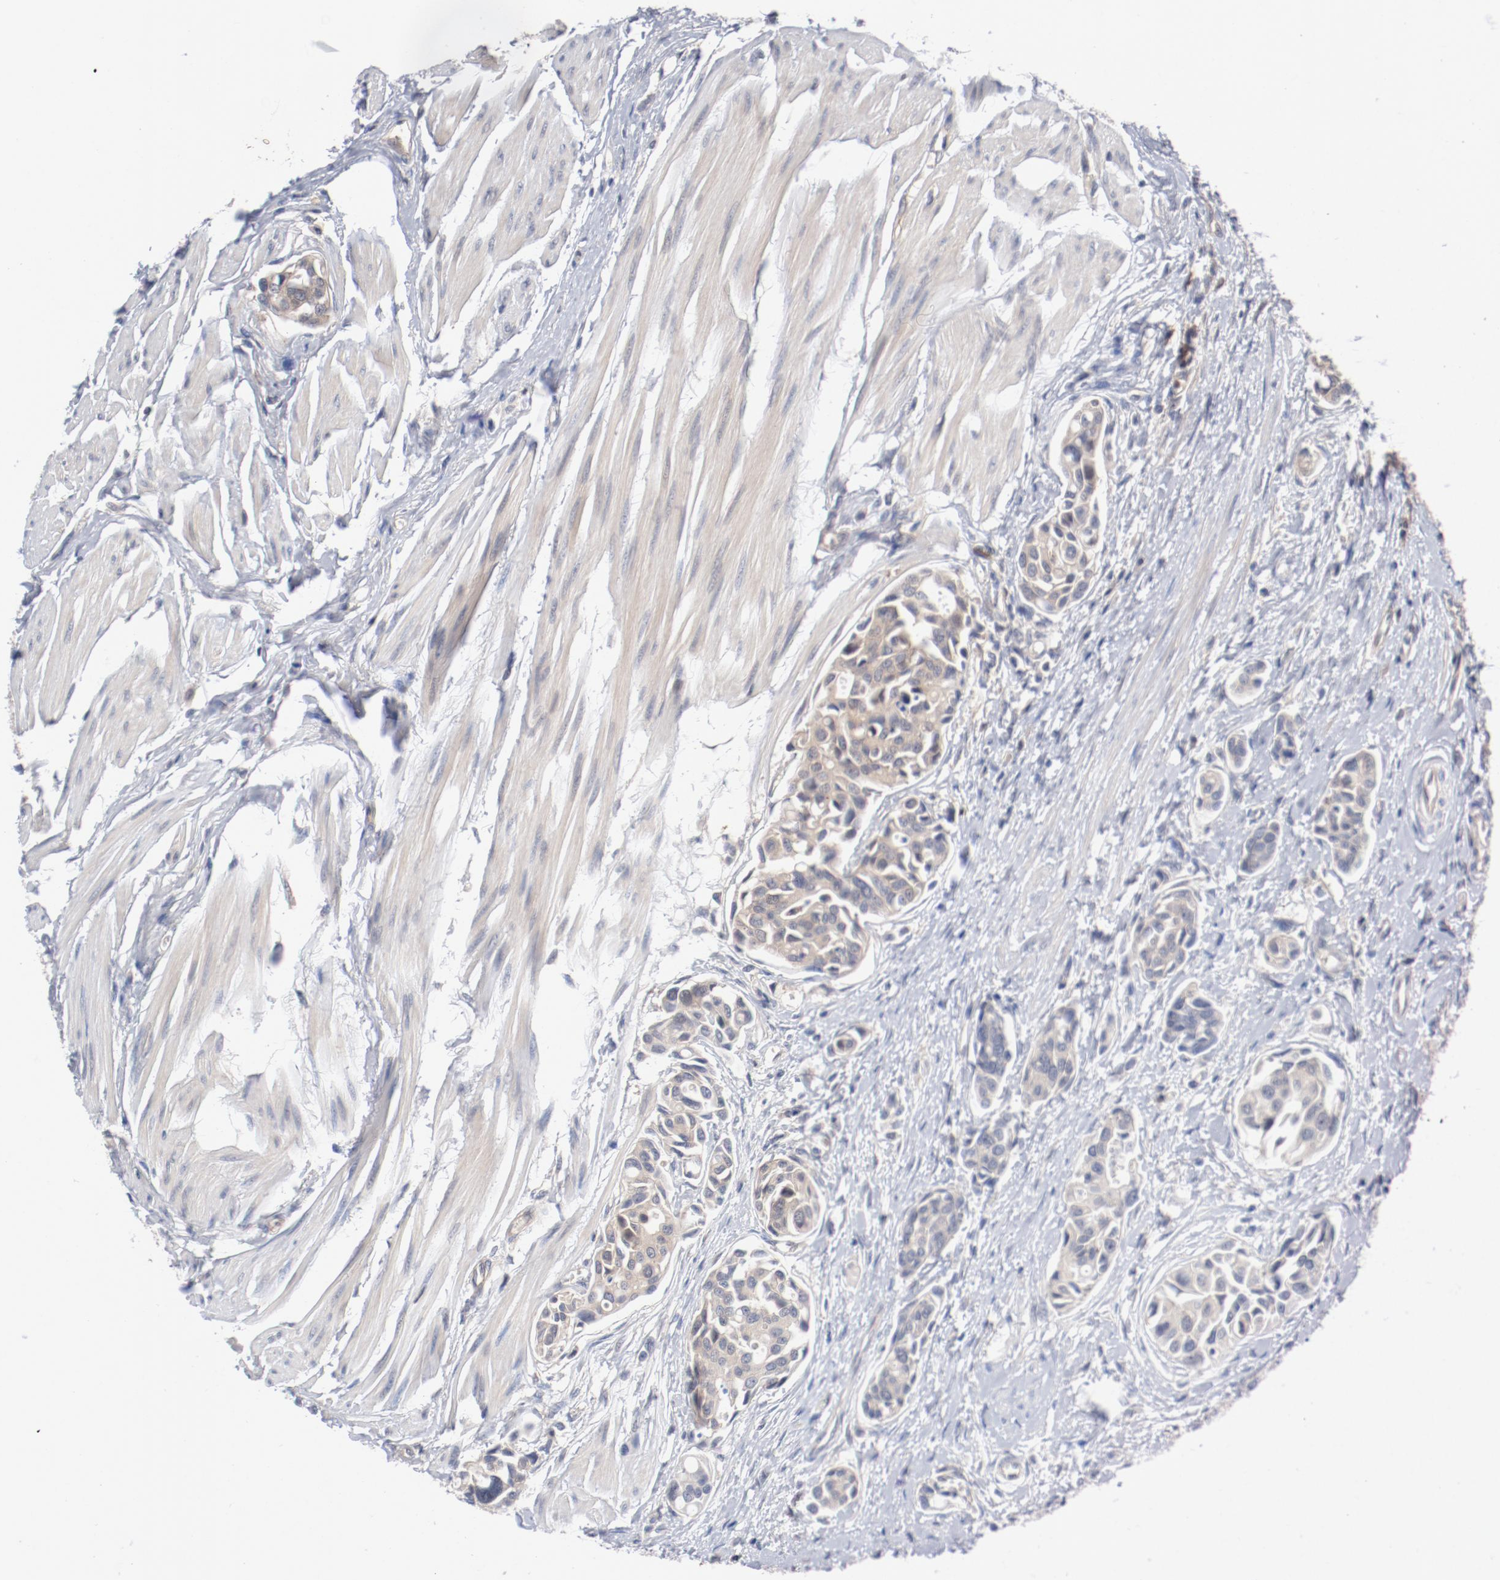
{"staining": {"intensity": "negative", "quantity": "none", "location": "none"}, "tissue": "urothelial cancer", "cell_type": "Tumor cells", "image_type": "cancer", "snomed": [{"axis": "morphology", "description": "Urothelial carcinoma, High grade"}, {"axis": "topography", "description": "Urinary bladder"}], "caption": "There is no significant expression in tumor cells of high-grade urothelial carcinoma. The staining is performed using DAB brown chromogen with nuclei counter-stained in using hematoxylin.", "gene": "PITPNM2", "patient": {"sex": "male", "age": 78}}